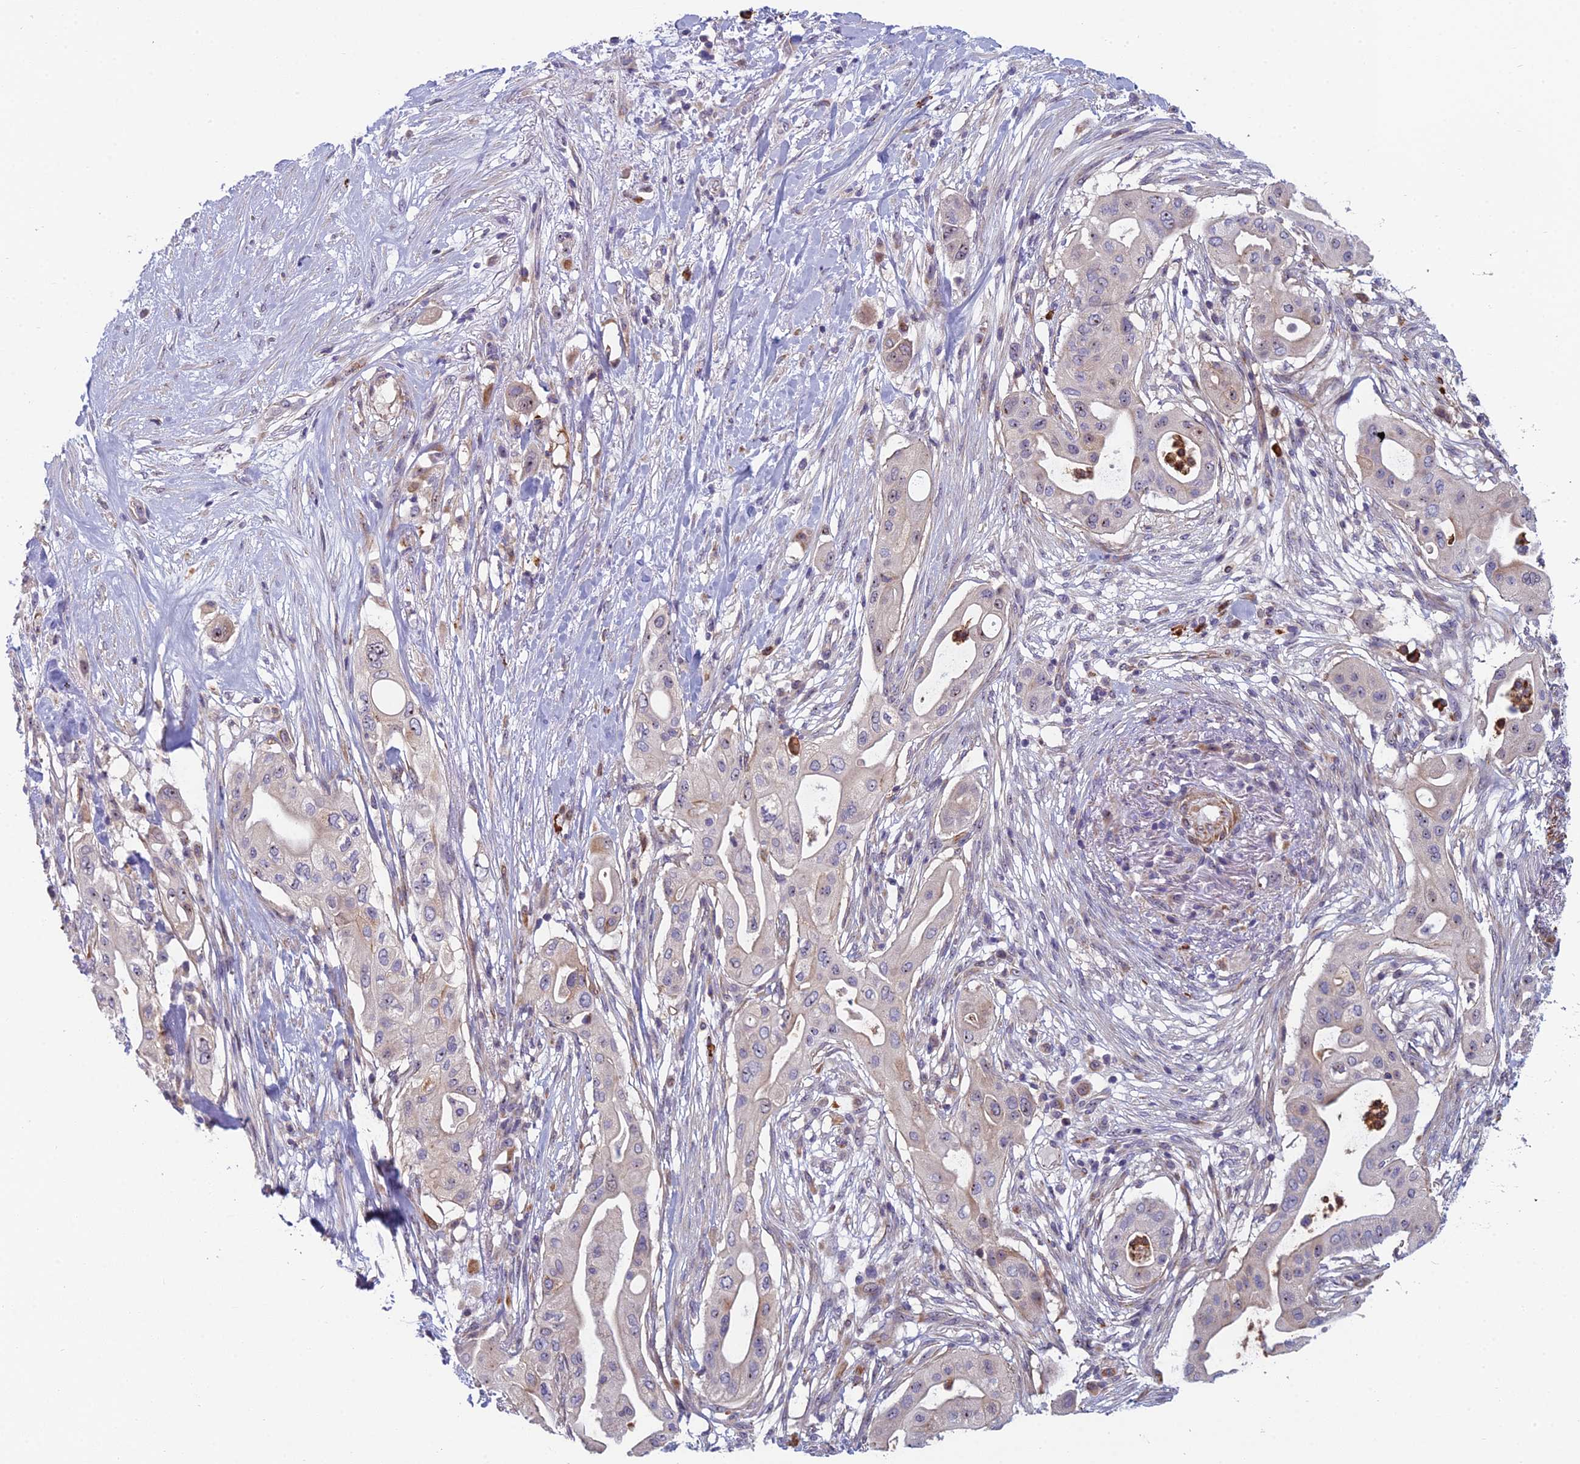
{"staining": {"intensity": "moderate", "quantity": "<25%", "location": "nuclear"}, "tissue": "pancreatic cancer", "cell_type": "Tumor cells", "image_type": "cancer", "snomed": [{"axis": "morphology", "description": "Adenocarcinoma, NOS"}, {"axis": "topography", "description": "Pancreas"}], "caption": "Pancreatic cancer (adenocarcinoma) tissue exhibits moderate nuclear positivity in about <25% of tumor cells Using DAB (3,3'-diaminobenzidine) (brown) and hematoxylin (blue) stains, captured at high magnification using brightfield microscopy.", "gene": "NOC2L", "patient": {"sex": "male", "age": 68}}